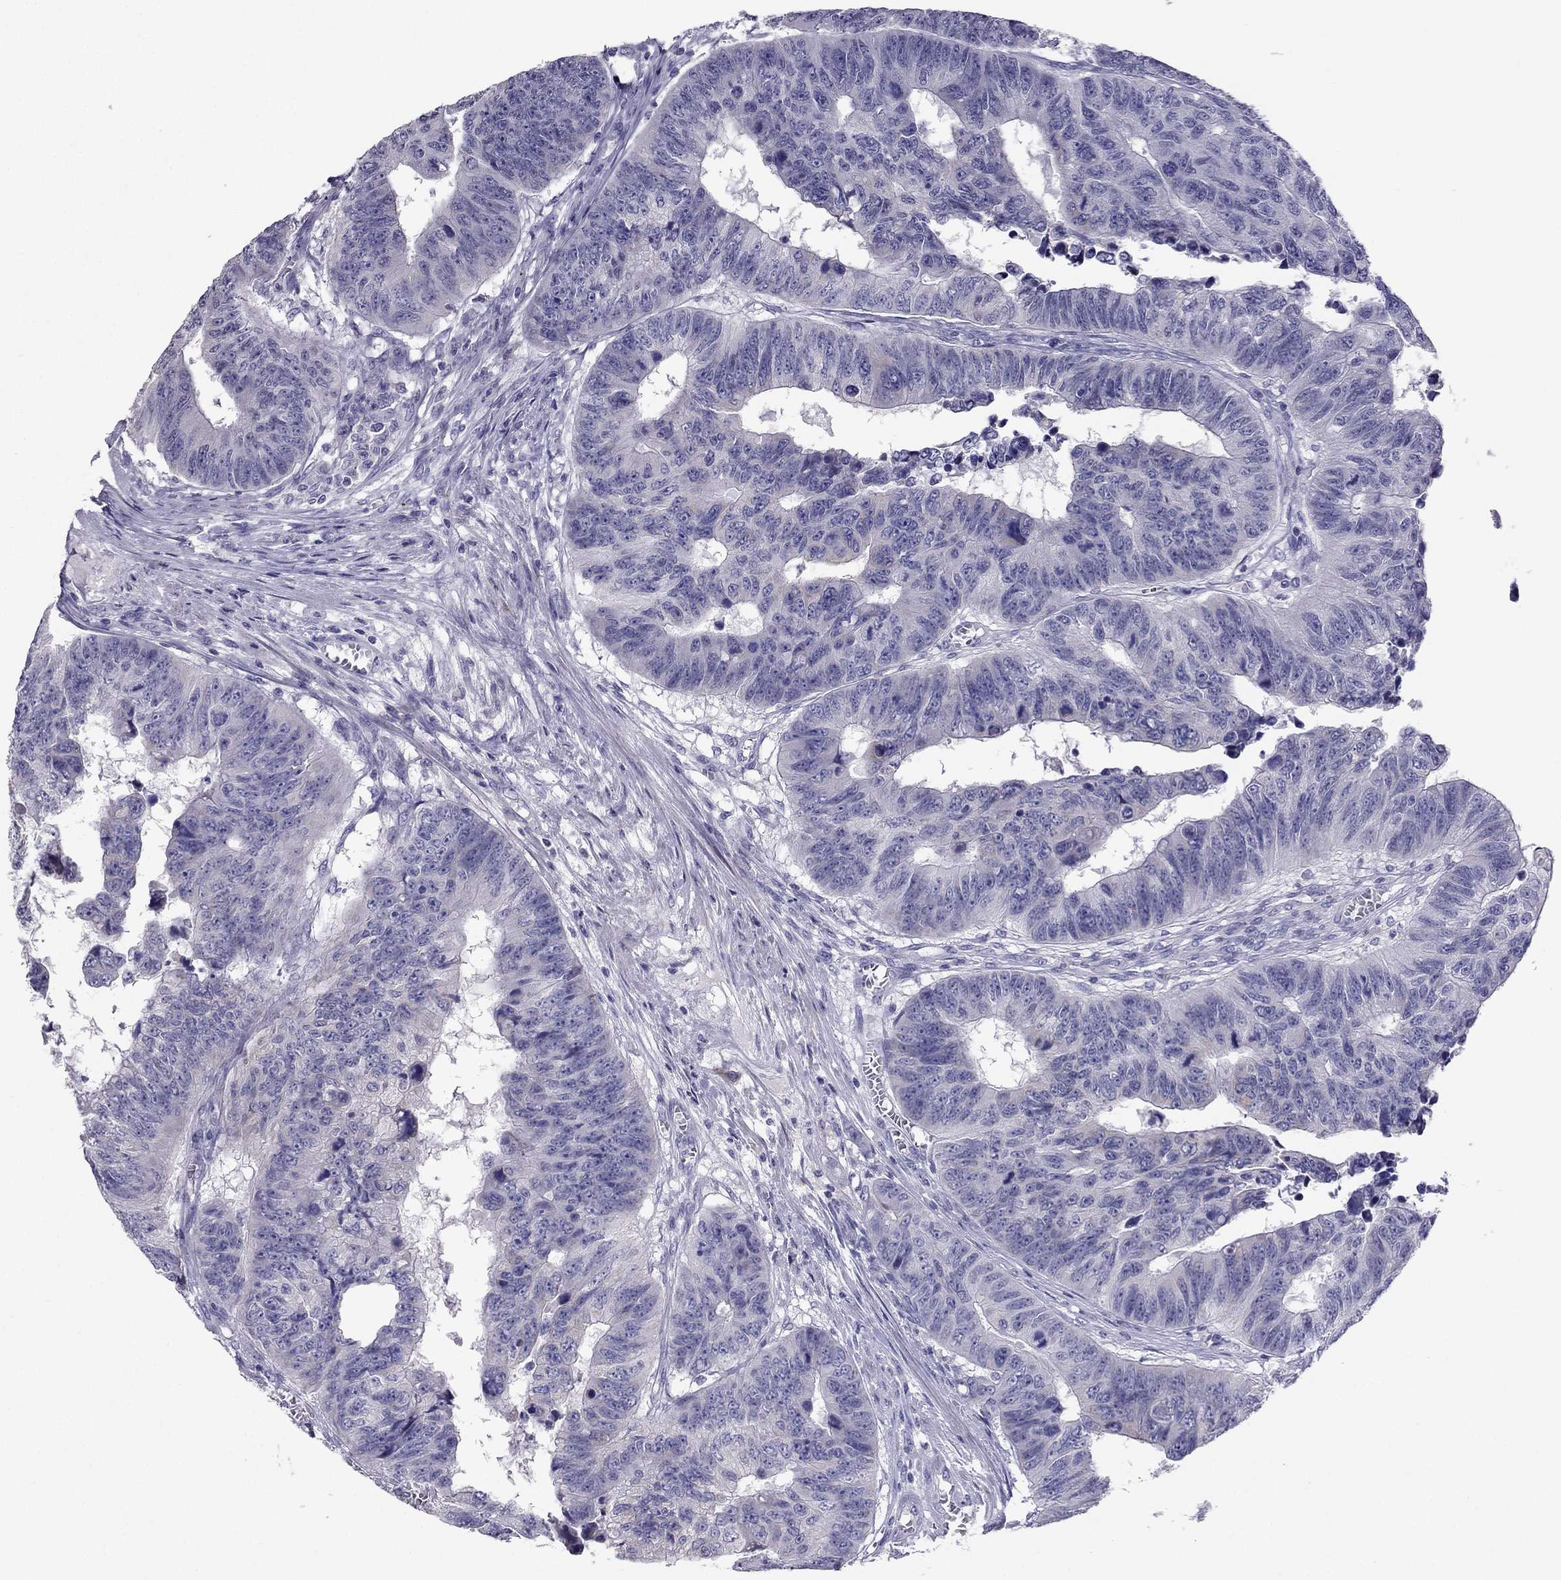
{"staining": {"intensity": "negative", "quantity": "none", "location": "none"}, "tissue": "colorectal cancer", "cell_type": "Tumor cells", "image_type": "cancer", "snomed": [{"axis": "morphology", "description": "Adenocarcinoma, NOS"}, {"axis": "topography", "description": "Rectum"}], "caption": "An image of colorectal cancer stained for a protein demonstrates no brown staining in tumor cells. (IHC, brightfield microscopy, high magnification).", "gene": "RGS8", "patient": {"sex": "female", "age": 85}}